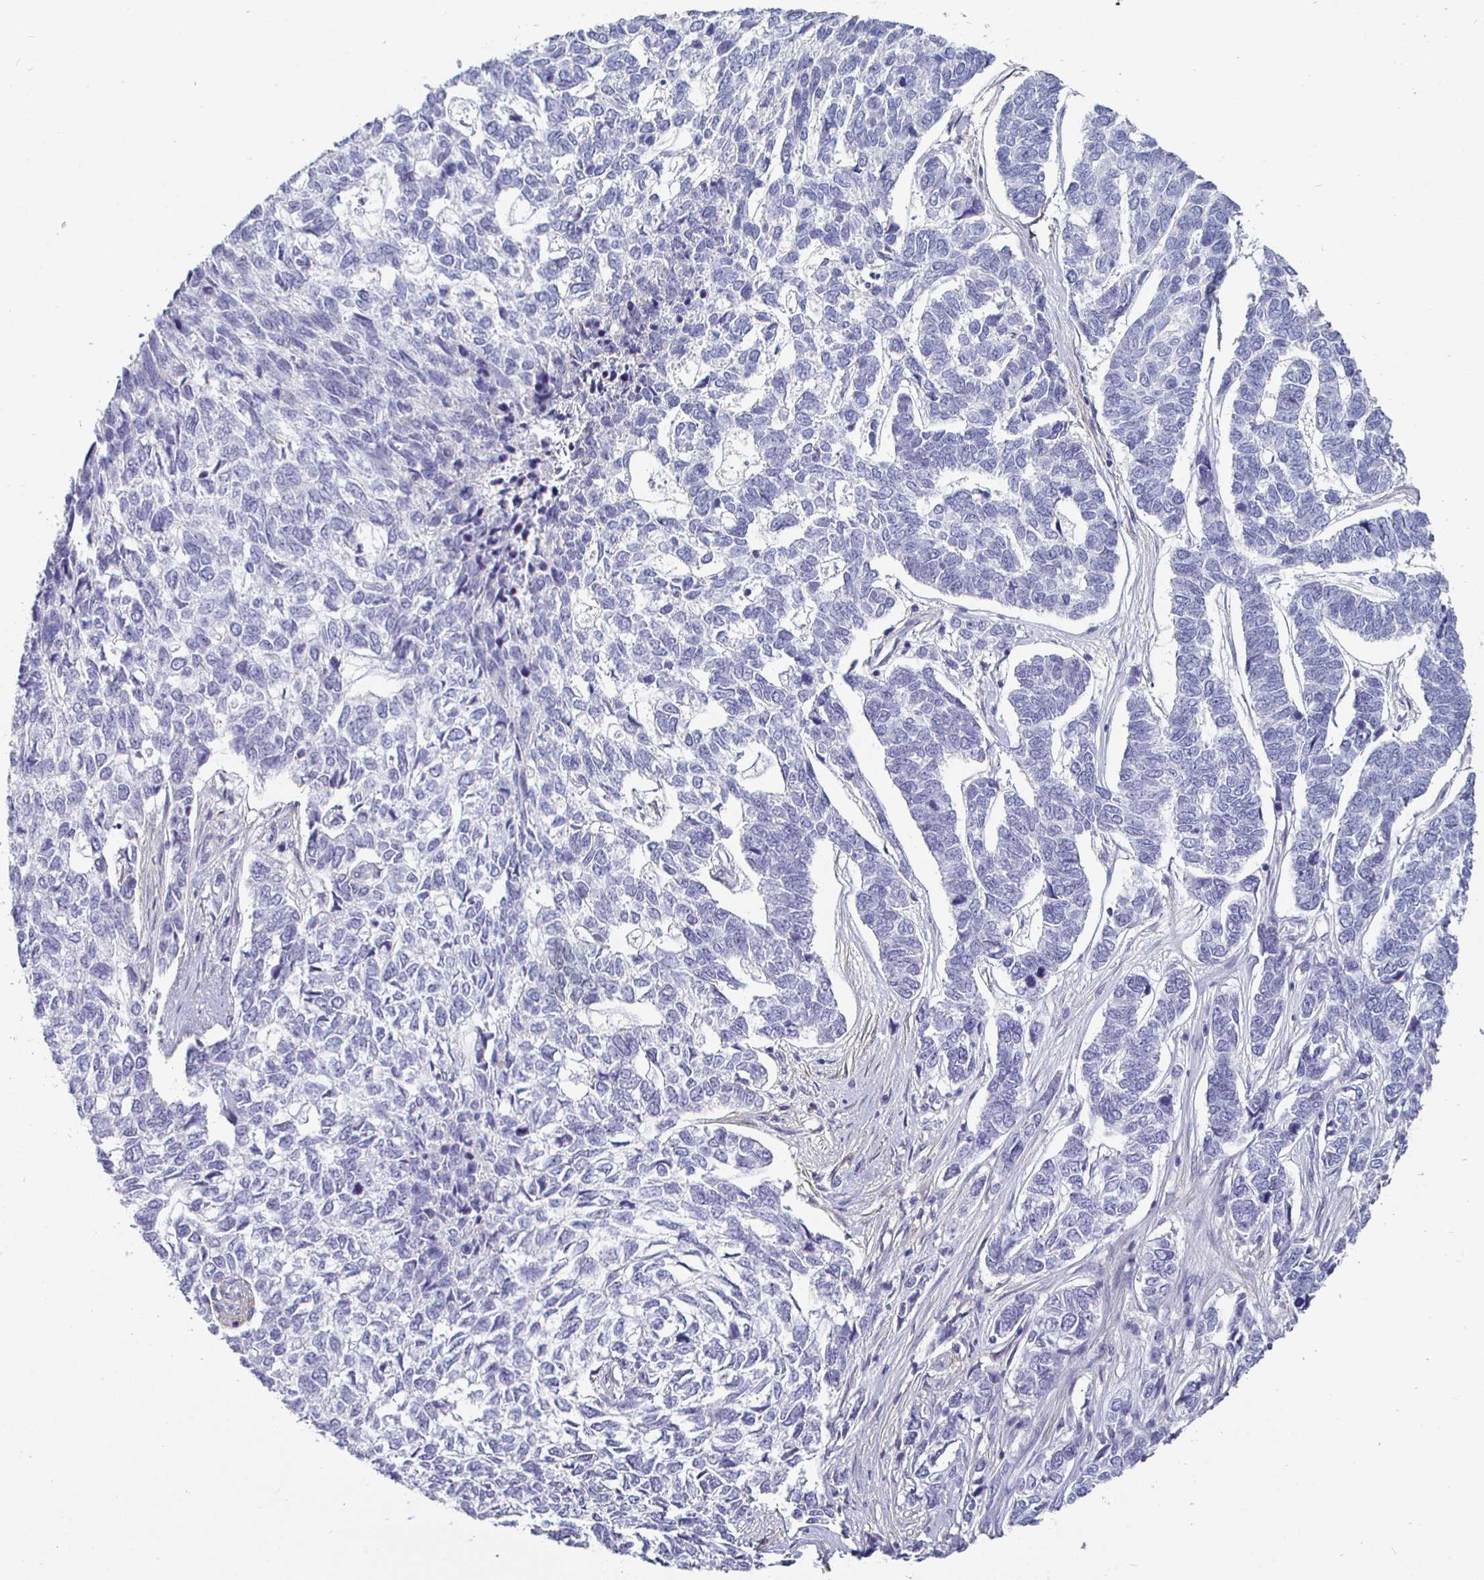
{"staining": {"intensity": "negative", "quantity": "none", "location": "none"}, "tissue": "skin cancer", "cell_type": "Tumor cells", "image_type": "cancer", "snomed": [{"axis": "morphology", "description": "Basal cell carcinoma"}, {"axis": "topography", "description": "Skin"}], "caption": "High power microscopy histopathology image of an immunohistochemistry micrograph of skin cancer (basal cell carcinoma), revealing no significant positivity in tumor cells.", "gene": "ENPP1", "patient": {"sex": "female", "age": 65}}